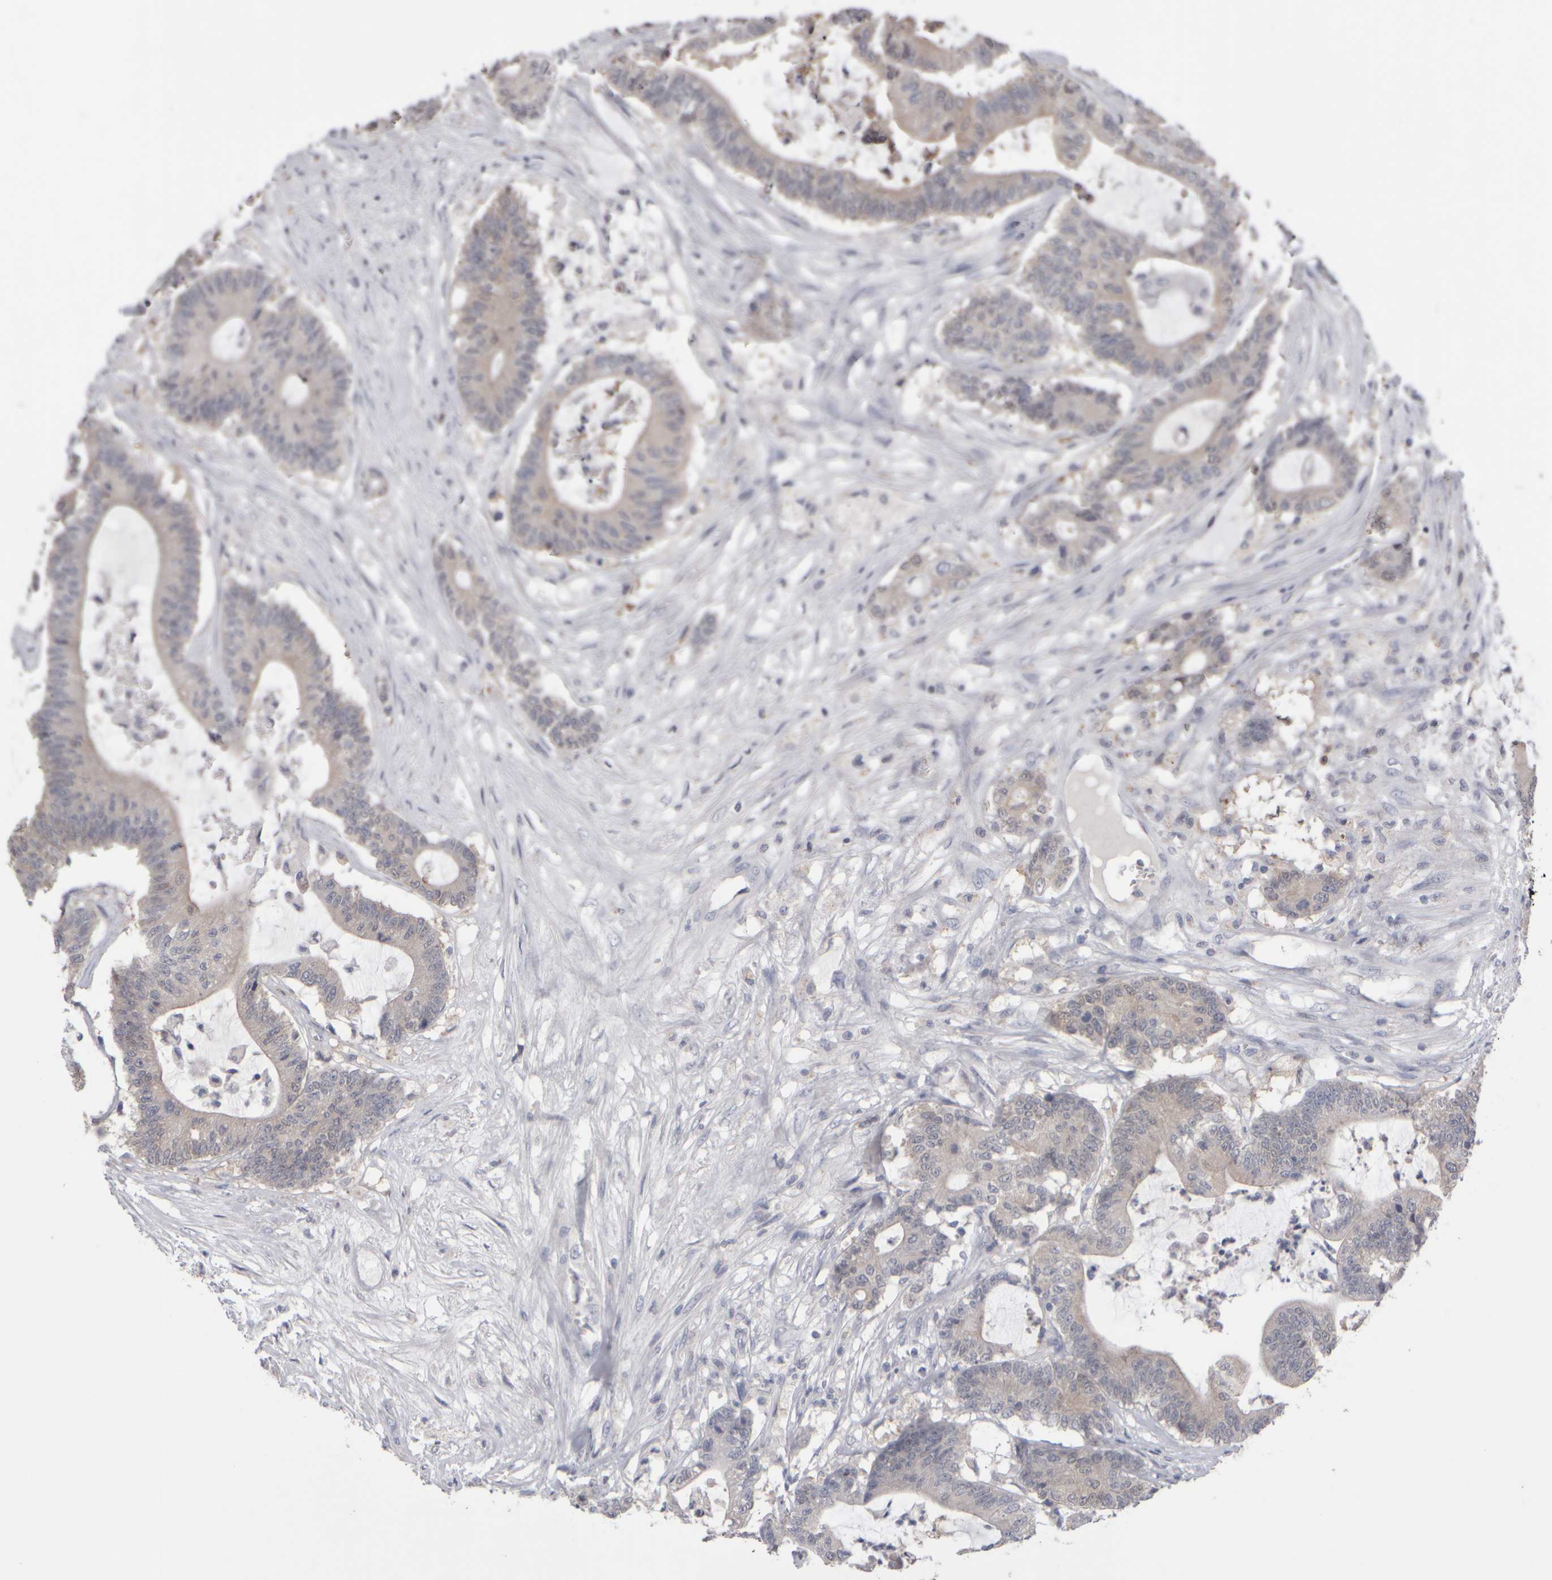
{"staining": {"intensity": "negative", "quantity": "none", "location": "none"}, "tissue": "colorectal cancer", "cell_type": "Tumor cells", "image_type": "cancer", "snomed": [{"axis": "morphology", "description": "Adenocarcinoma, NOS"}, {"axis": "topography", "description": "Colon"}], "caption": "Colorectal cancer (adenocarcinoma) was stained to show a protein in brown. There is no significant expression in tumor cells.", "gene": "EPHX2", "patient": {"sex": "female", "age": 84}}